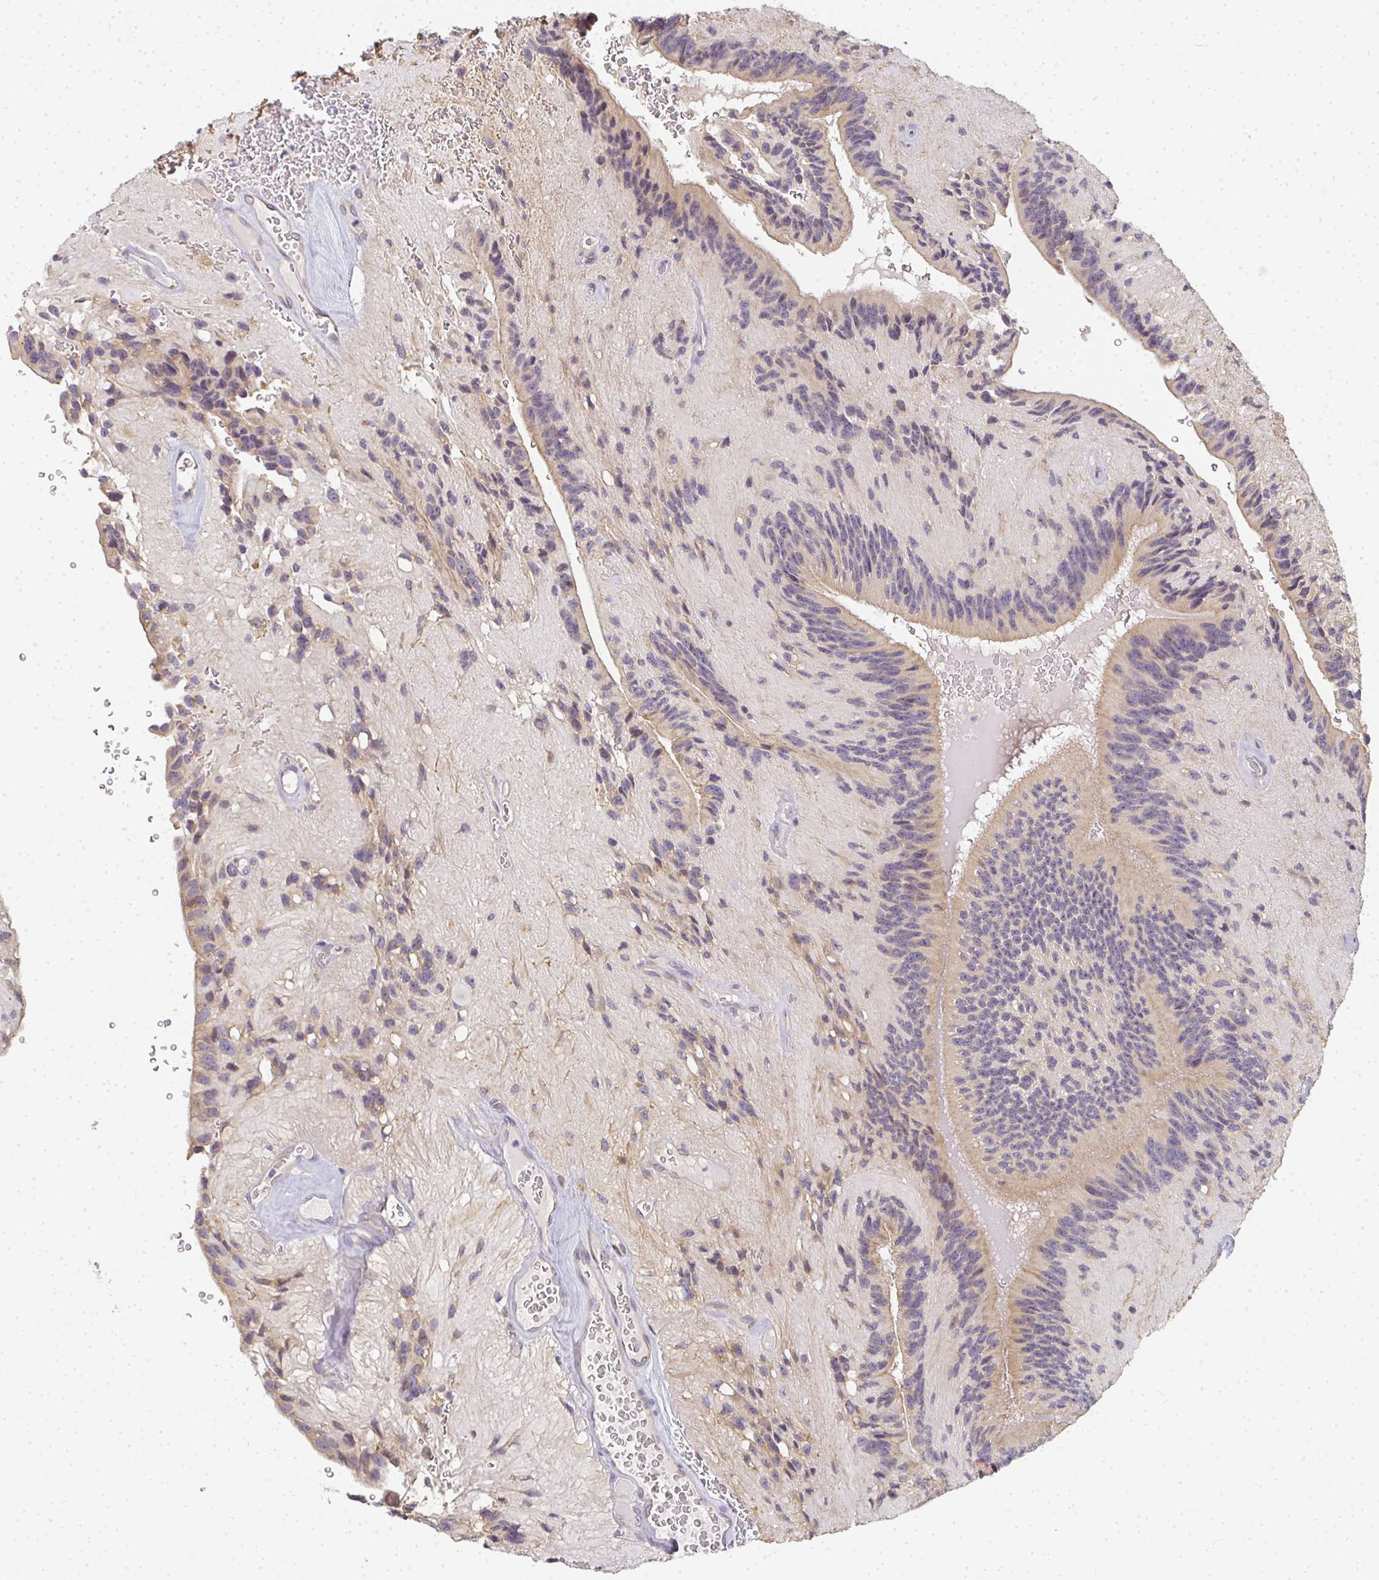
{"staining": {"intensity": "weak", "quantity": "25%-75%", "location": "cytoplasmic/membranous"}, "tissue": "glioma", "cell_type": "Tumor cells", "image_type": "cancer", "snomed": [{"axis": "morphology", "description": "Glioma, malignant, Low grade"}, {"axis": "topography", "description": "Brain"}], "caption": "Immunohistochemical staining of human malignant low-grade glioma displays low levels of weak cytoplasmic/membranous expression in approximately 25%-75% of tumor cells.", "gene": "SLC35B3", "patient": {"sex": "male", "age": 31}}